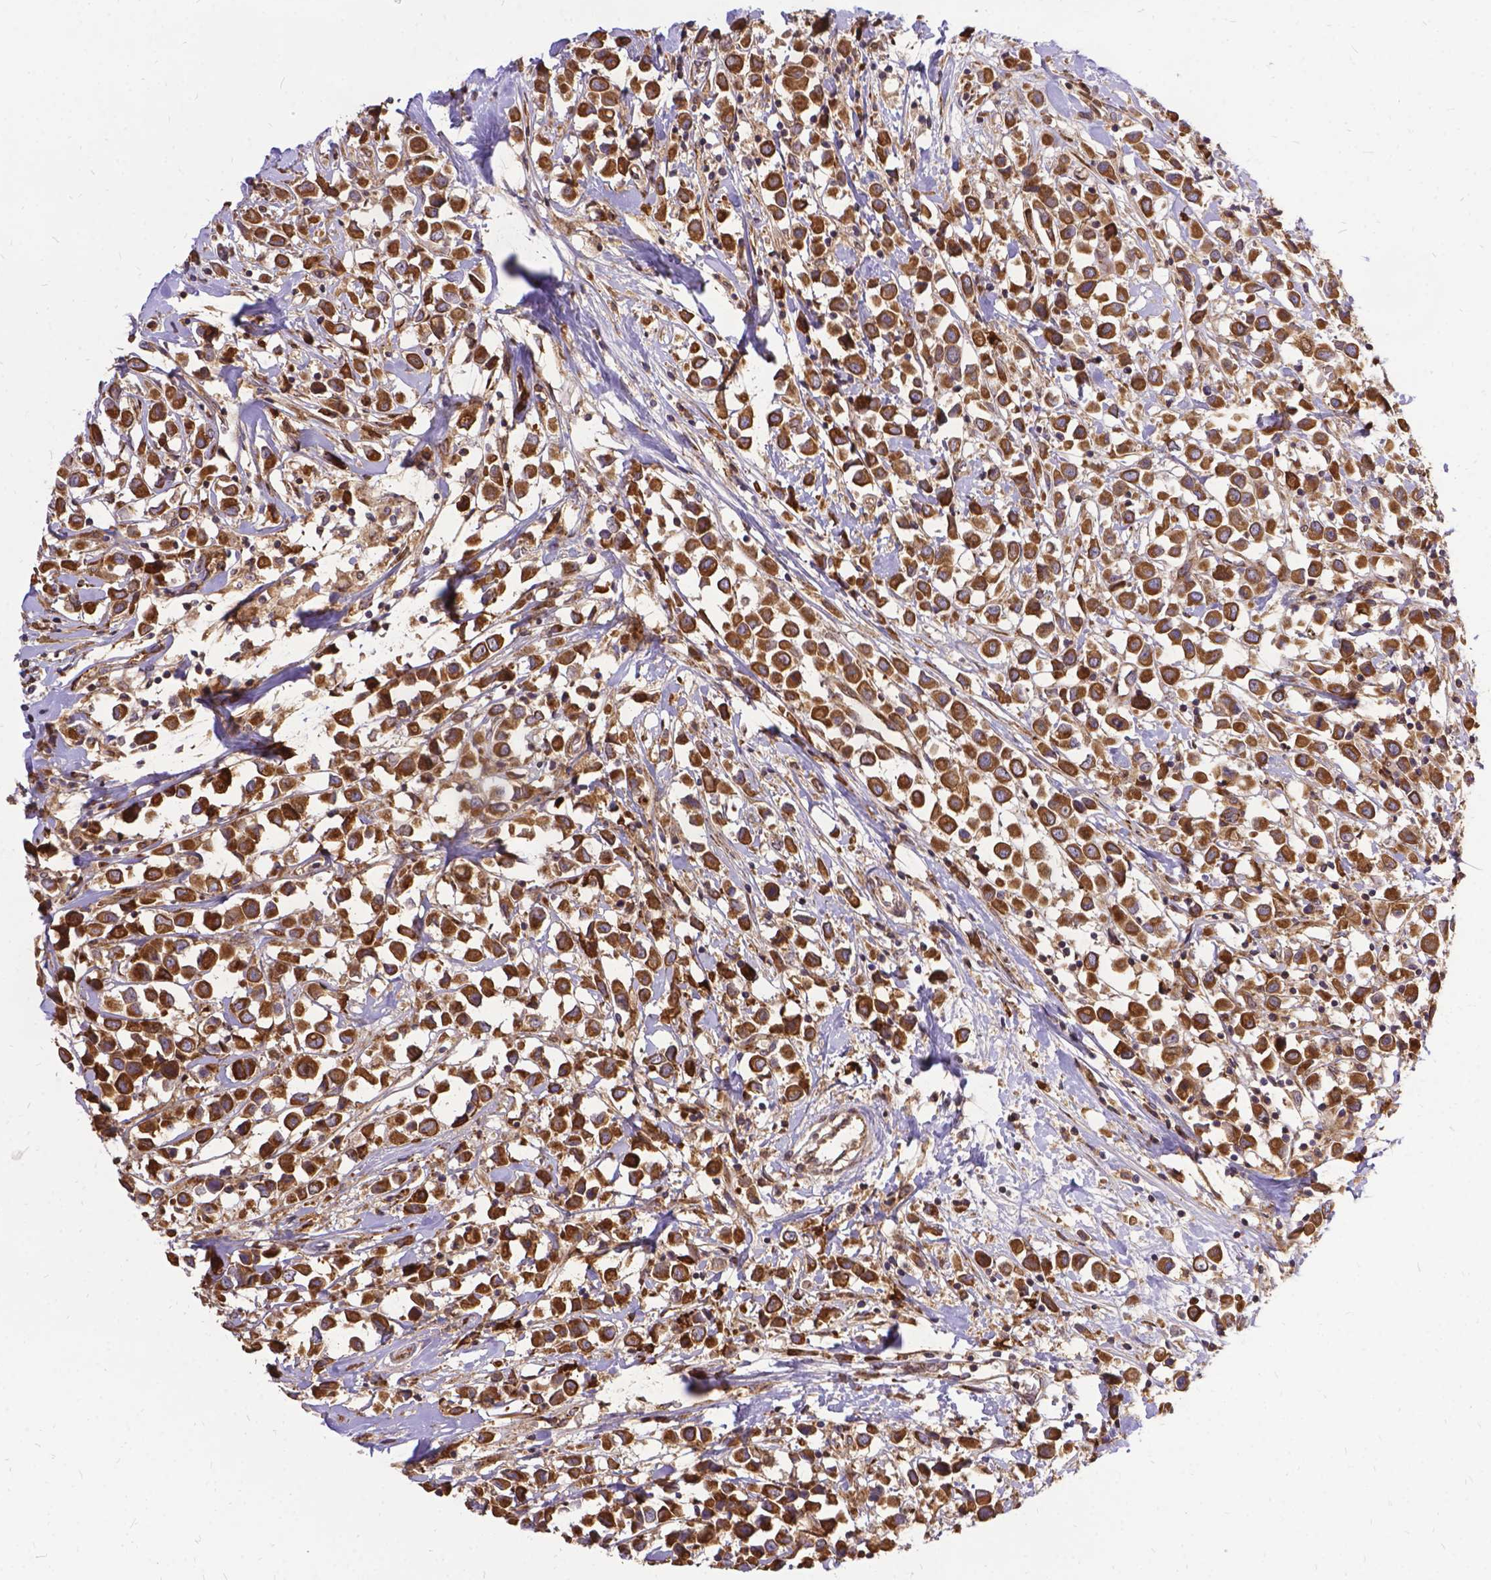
{"staining": {"intensity": "strong", "quantity": ">75%", "location": "cytoplasmic/membranous"}, "tissue": "breast cancer", "cell_type": "Tumor cells", "image_type": "cancer", "snomed": [{"axis": "morphology", "description": "Duct carcinoma"}, {"axis": "topography", "description": "Breast"}], "caption": "Breast cancer (intraductal carcinoma) stained for a protein shows strong cytoplasmic/membranous positivity in tumor cells.", "gene": "DENND6A", "patient": {"sex": "female", "age": 61}}